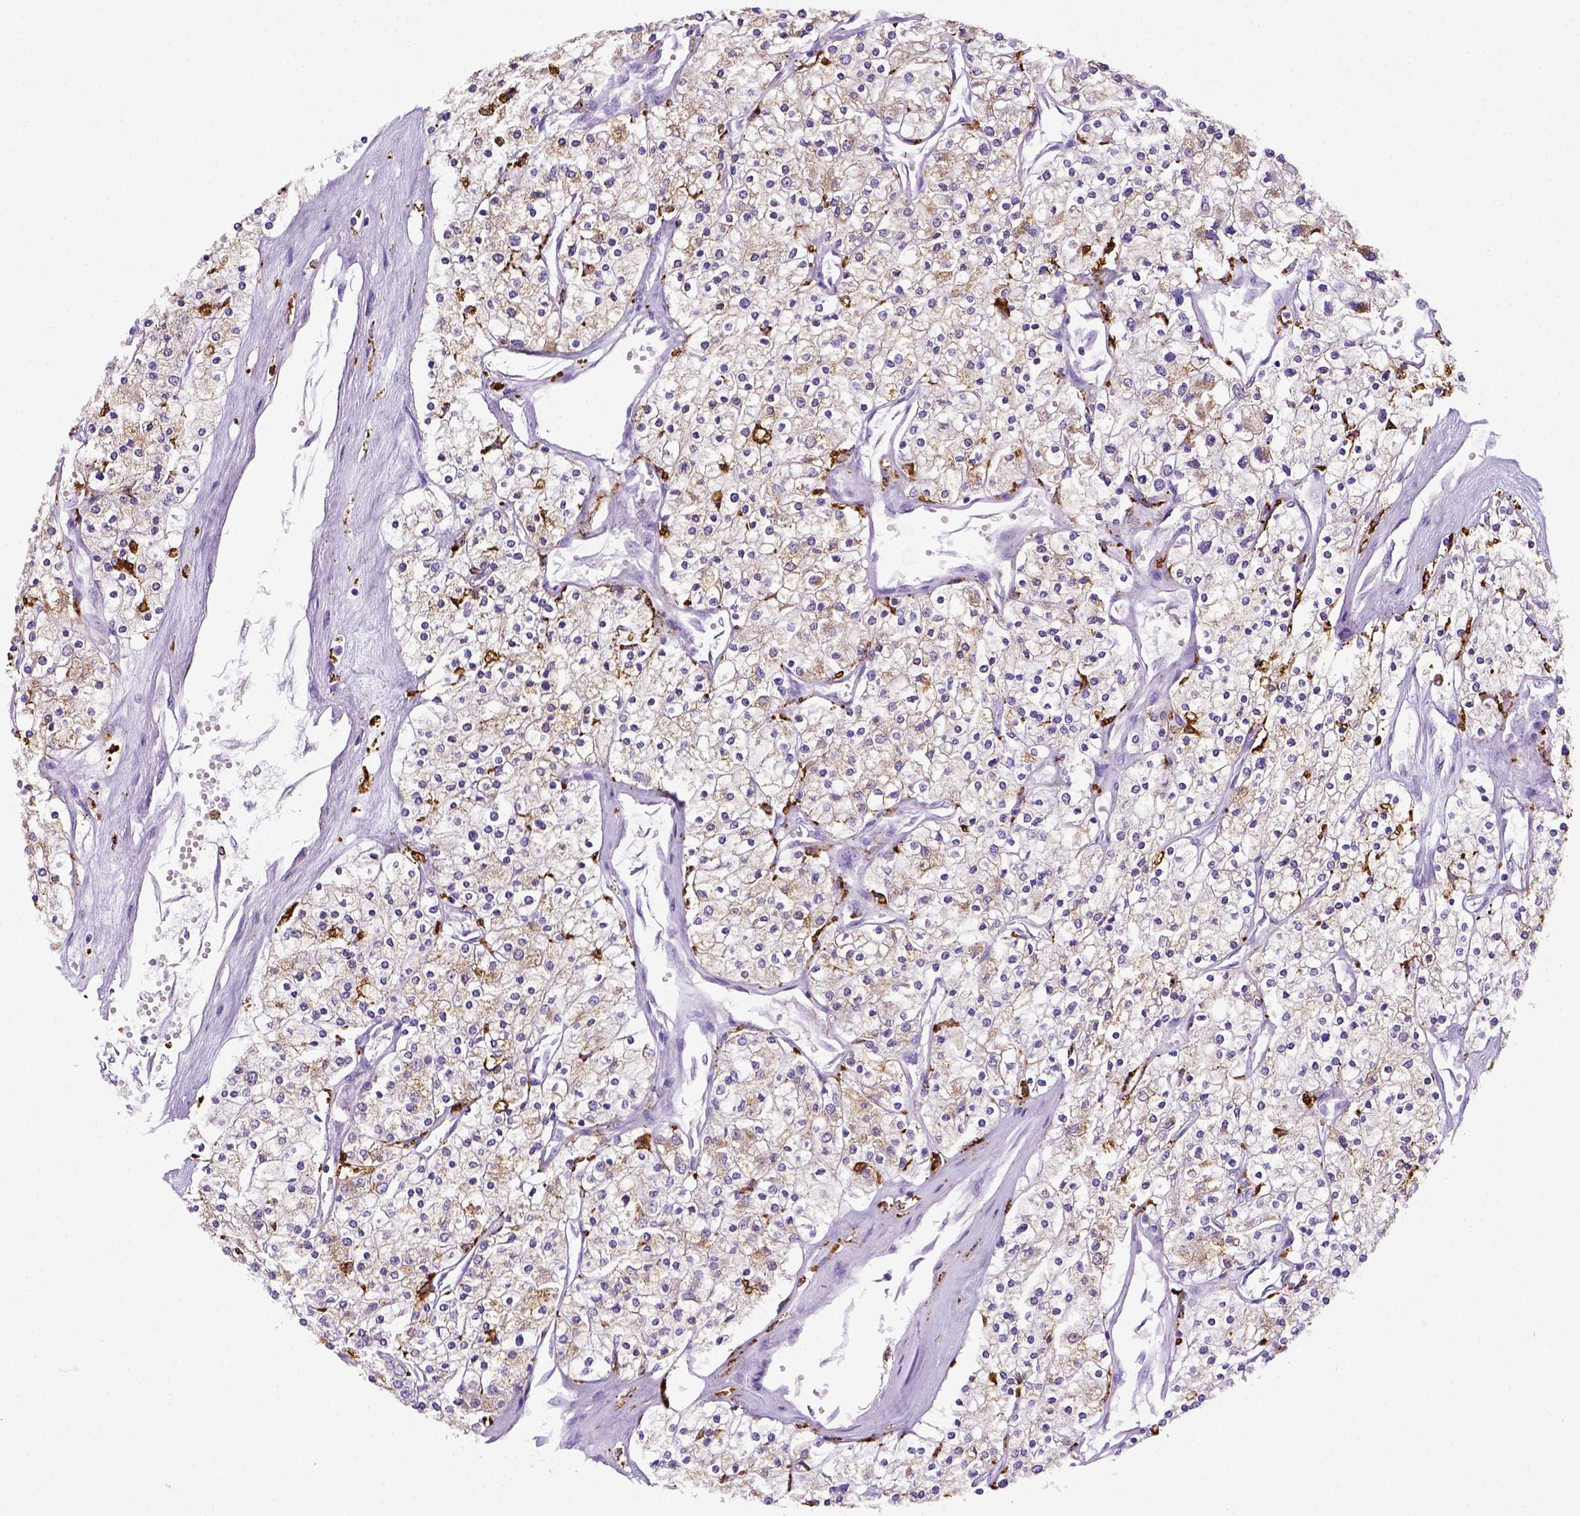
{"staining": {"intensity": "negative", "quantity": "none", "location": "none"}, "tissue": "renal cancer", "cell_type": "Tumor cells", "image_type": "cancer", "snomed": [{"axis": "morphology", "description": "Adenocarcinoma, NOS"}, {"axis": "topography", "description": "Kidney"}], "caption": "This is an immunohistochemistry histopathology image of renal adenocarcinoma. There is no positivity in tumor cells.", "gene": "CD68", "patient": {"sex": "male", "age": 80}}